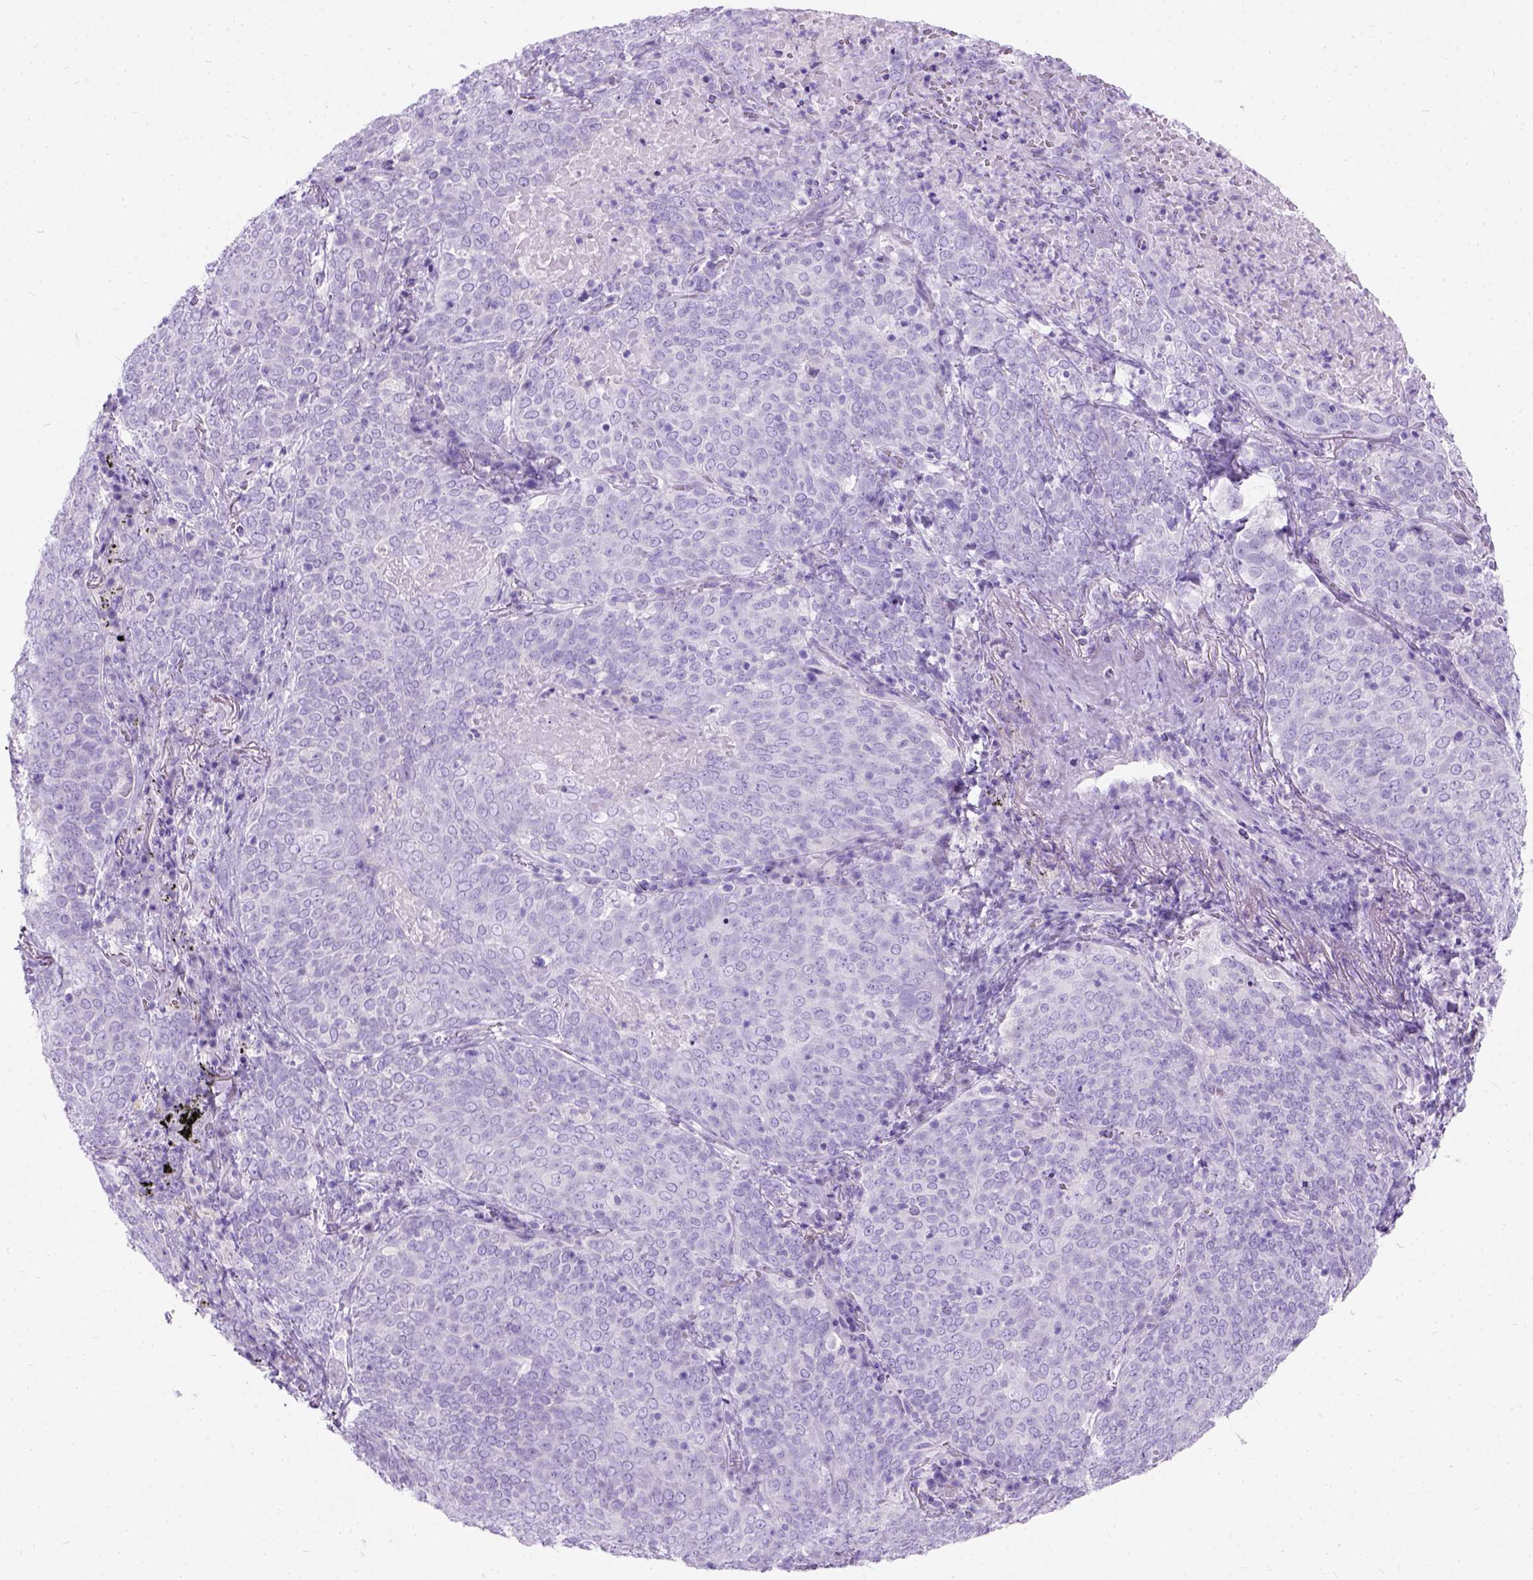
{"staining": {"intensity": "negative", "quantity": "none", "location": "none"}, "tissue": "lung cancer", "cell_type": "Tumor cells", "image_type": "cancer", "snomed": [{"axis": "morphology", "description": "Squamous cell carcinoma, NOS"}, {"axis": "topography", "description": "Lung"}], "caption": "IHC of lung cancer reveals no staining in tumor cells.", "gene": "C7orf57", "patient": {"sex": "male", "age": 82}}